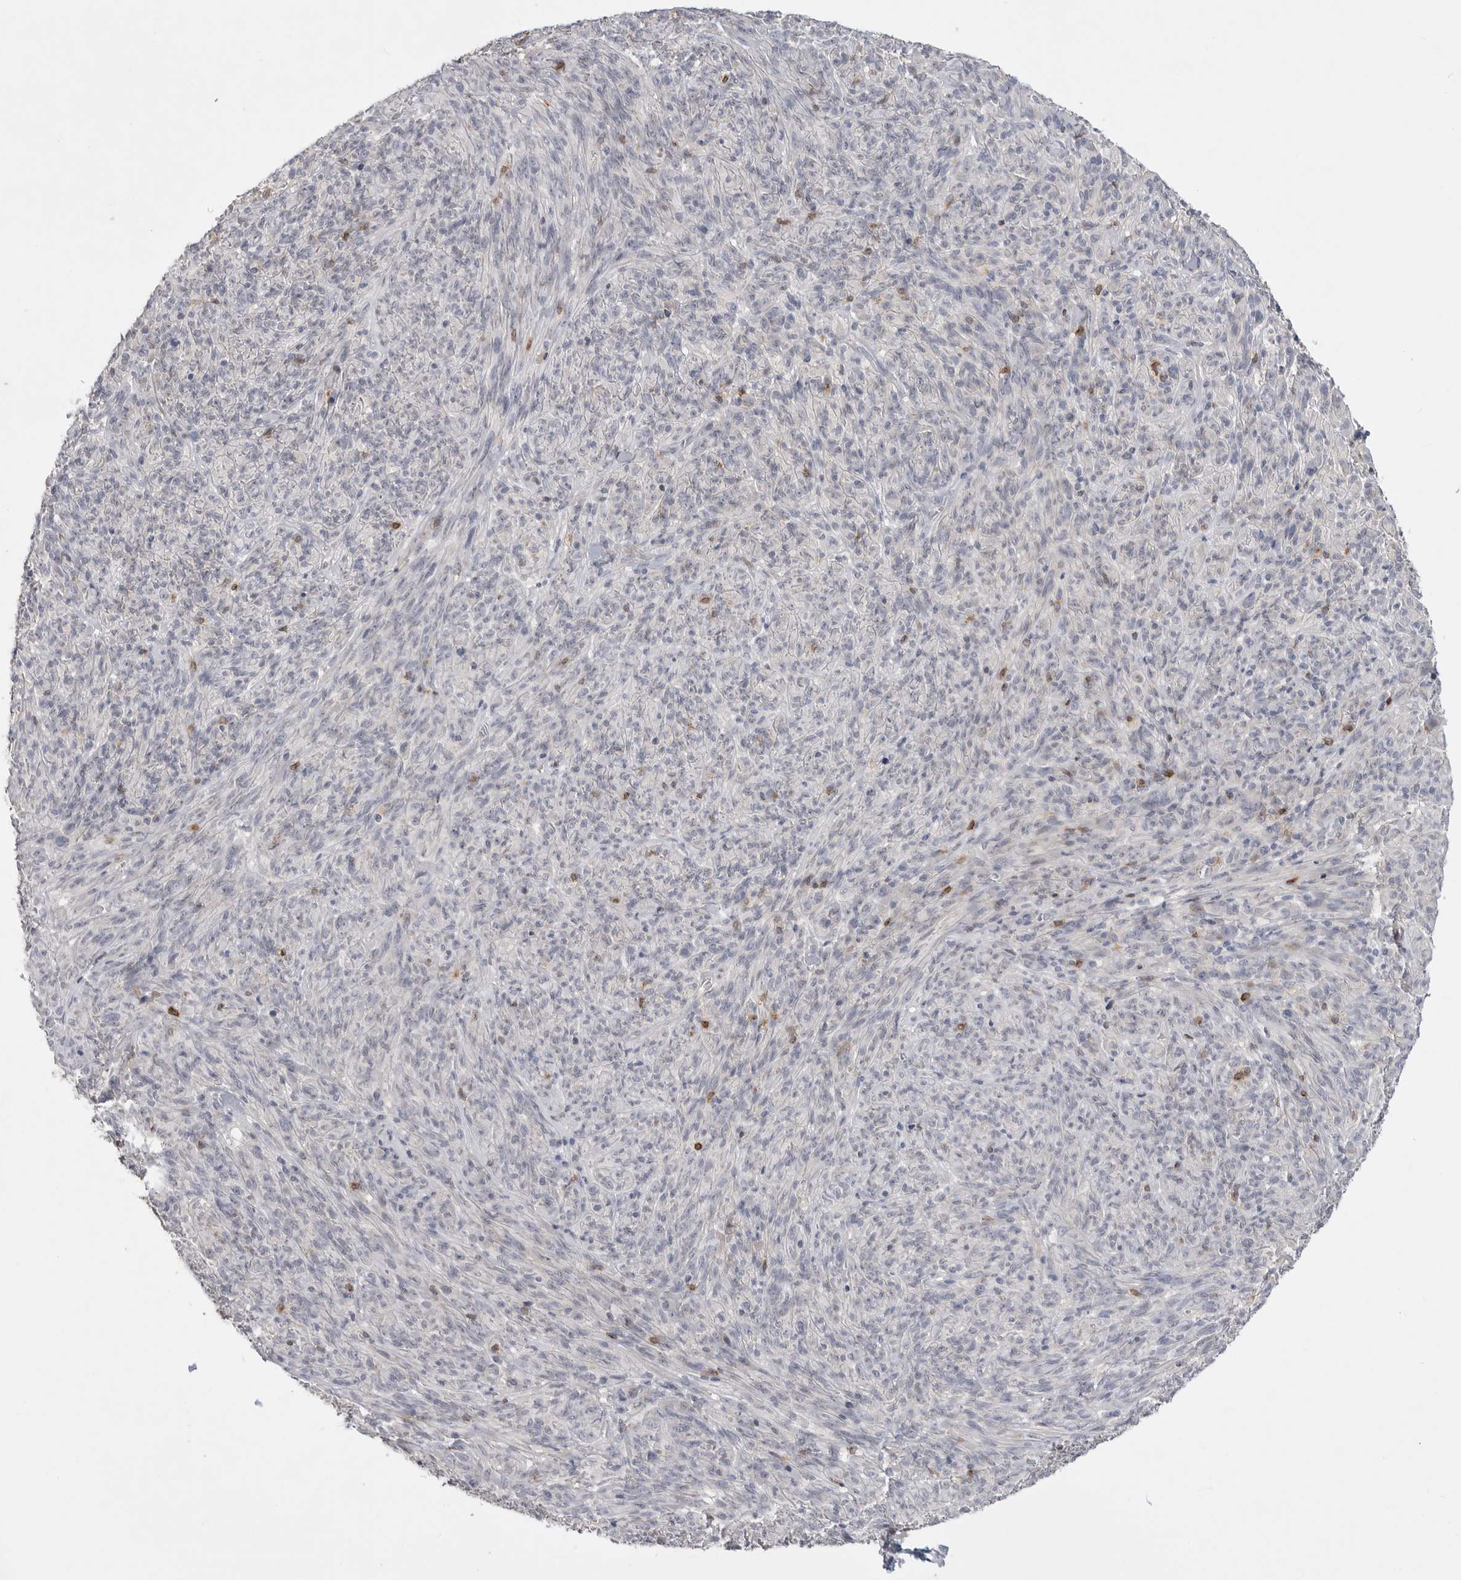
{"staining": {"intensity": "negative", "quantity": "none", "location": "none"}, "tissue": "melanoma", "cell_type": "Tumor cells", "image_type": "cancer", "snomed": [{"axis": "morphology", "description": "Malignant melanoma, NOS"}, {"axis": "topography", "description": "Skin of head"}], "caption": "High magnification brightfield microscopy of malignant melanoma stained with DAB (3,3'-diaminobenzidine) (brown) and counterstained with hematoxylin (blue): tumor cells show no significant expression.", "gene": "ITGAD", "patient": {"sex": "male", "age": 96}}